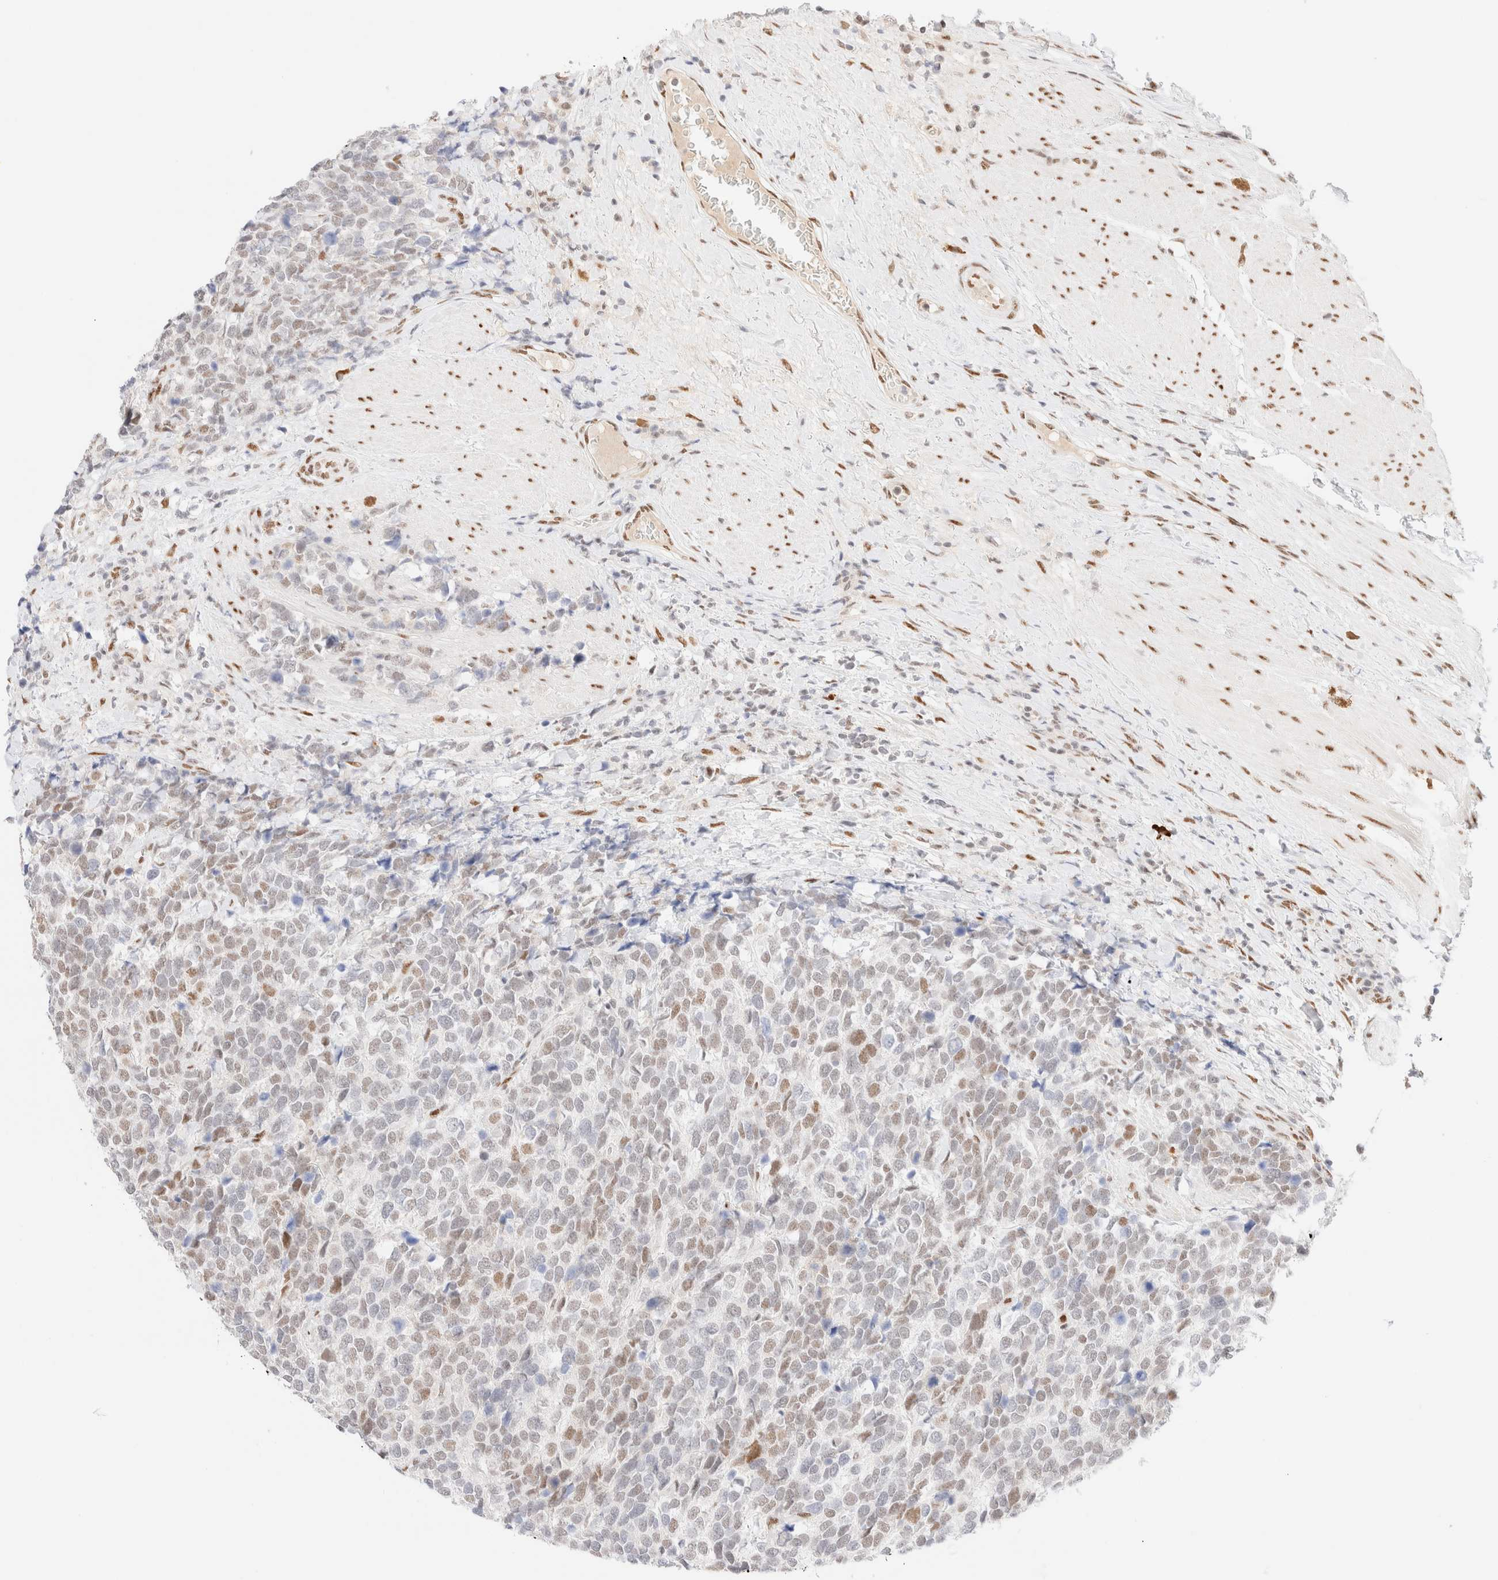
{"staining": {"intensity": "moderate", "quantity": "25%-75%", "location": "nuclear"}, "tissue": "urothelial cancer", "cell_type": "Tumor cells", "image_type": "cancer", "snomed": [{"axis": "morphology", "description": "Urothelial carcinoma, High grade"}, {"axis": "topography", "description": "Urinary bladder"}], "caption": "This image reveals immunohistochemistry (IHC) staining of human urothelial carcinoma (high-grade), with medium moderate nuclear positivity in approximately 25%-75% of tumor cells.", "gene": "CIC", "patient": {"sex": "female", "age": 82}}